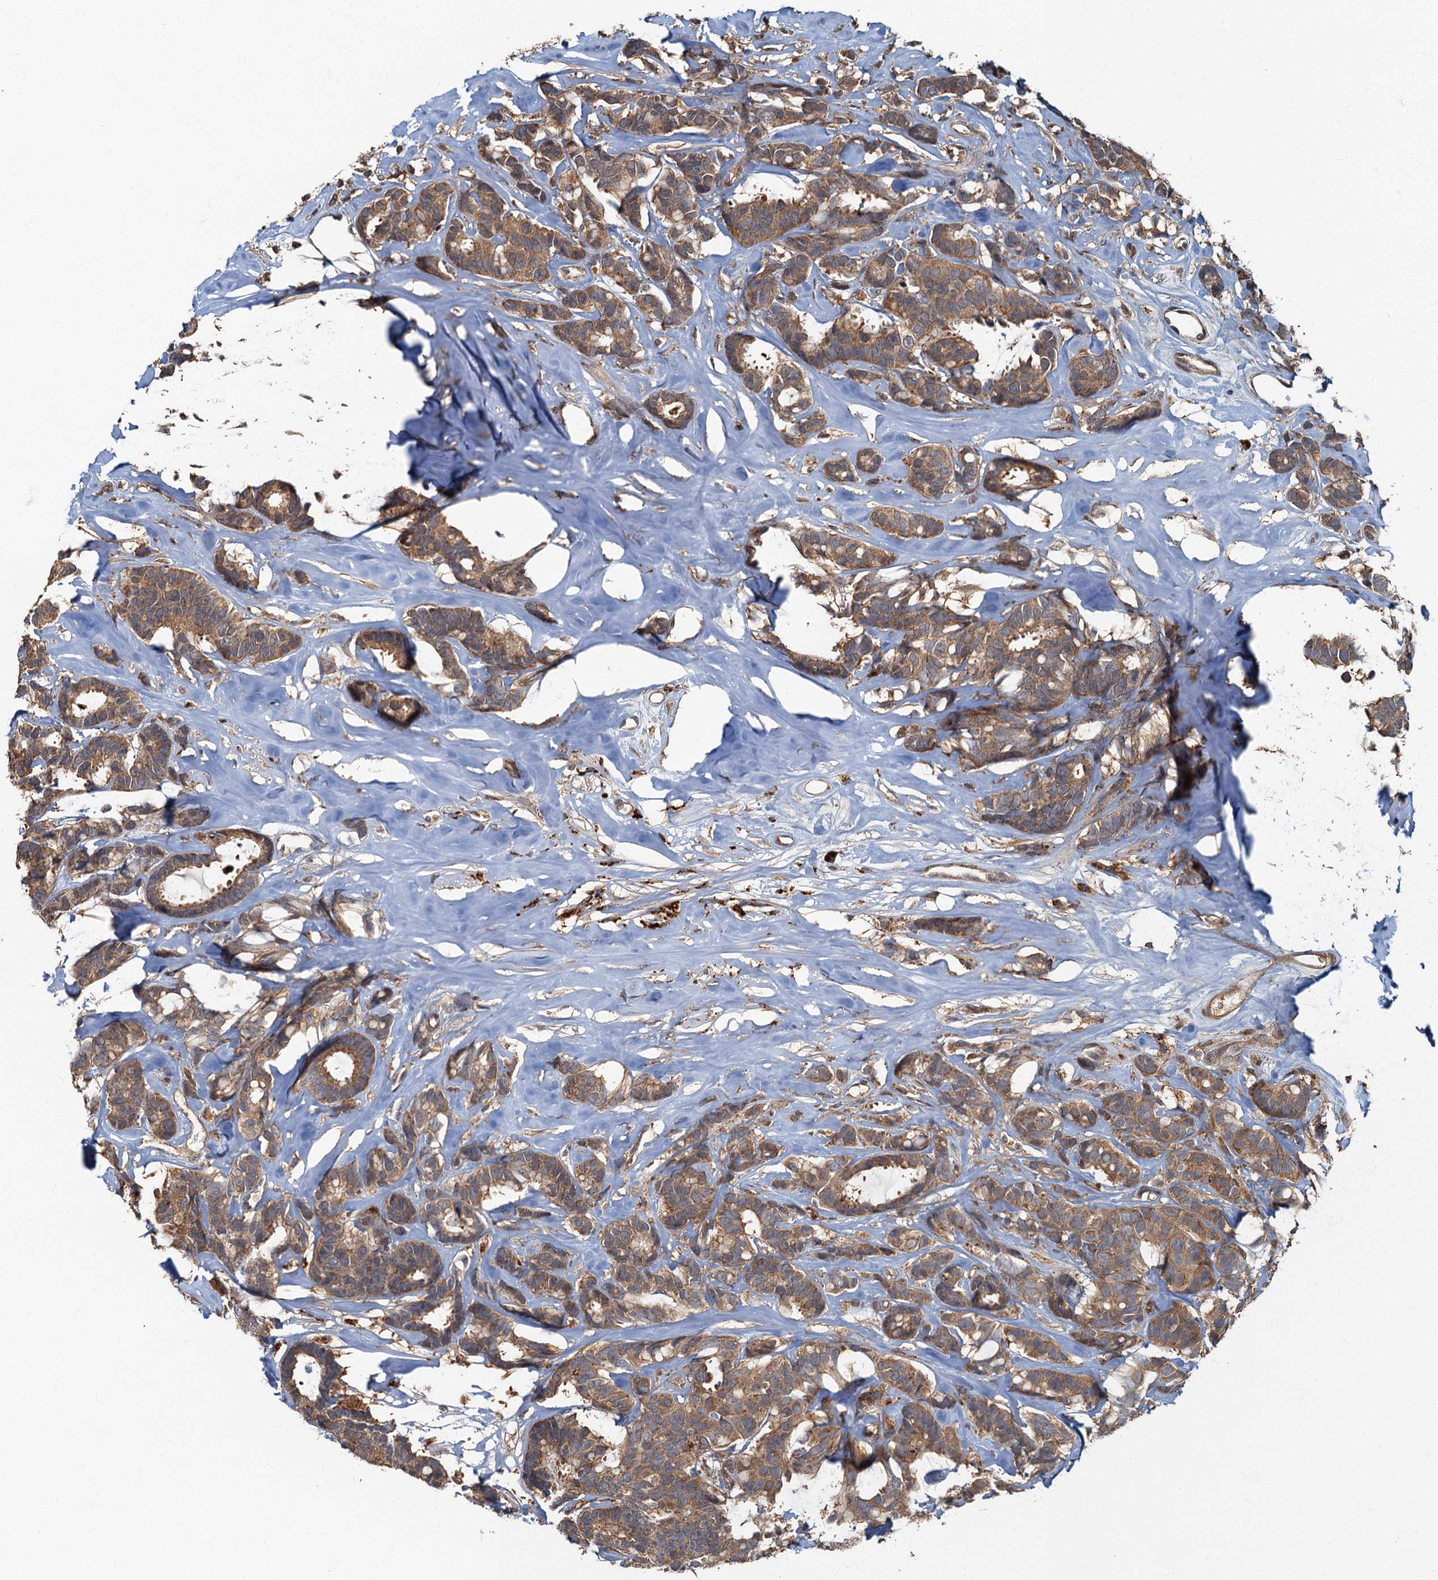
{"staining": {"intensity": "moderate", "quantity": ">75%", "location": "cytoplasmic/membranous"}, "tissue": "breast cancer", "cell_type": "Tumor cells", "image_type": "cancer", "snomed": [{"axis": "morphology", "description": "Duct carcinoma"}, {"axis": "topography", "description": "Breast"}], "caption": "Immunohistochemical staining of human intraductal carcinoma (breast) exhibits moderate cytoplasmic/membranous protein staining in approximately >75% of tumor cells. Immunohistochemistry (ihc) stains the protein of interest in brown and the nuclei are stained blue.", "gene": "WDCP", "patient": {"sex": "female", "age": 87}}